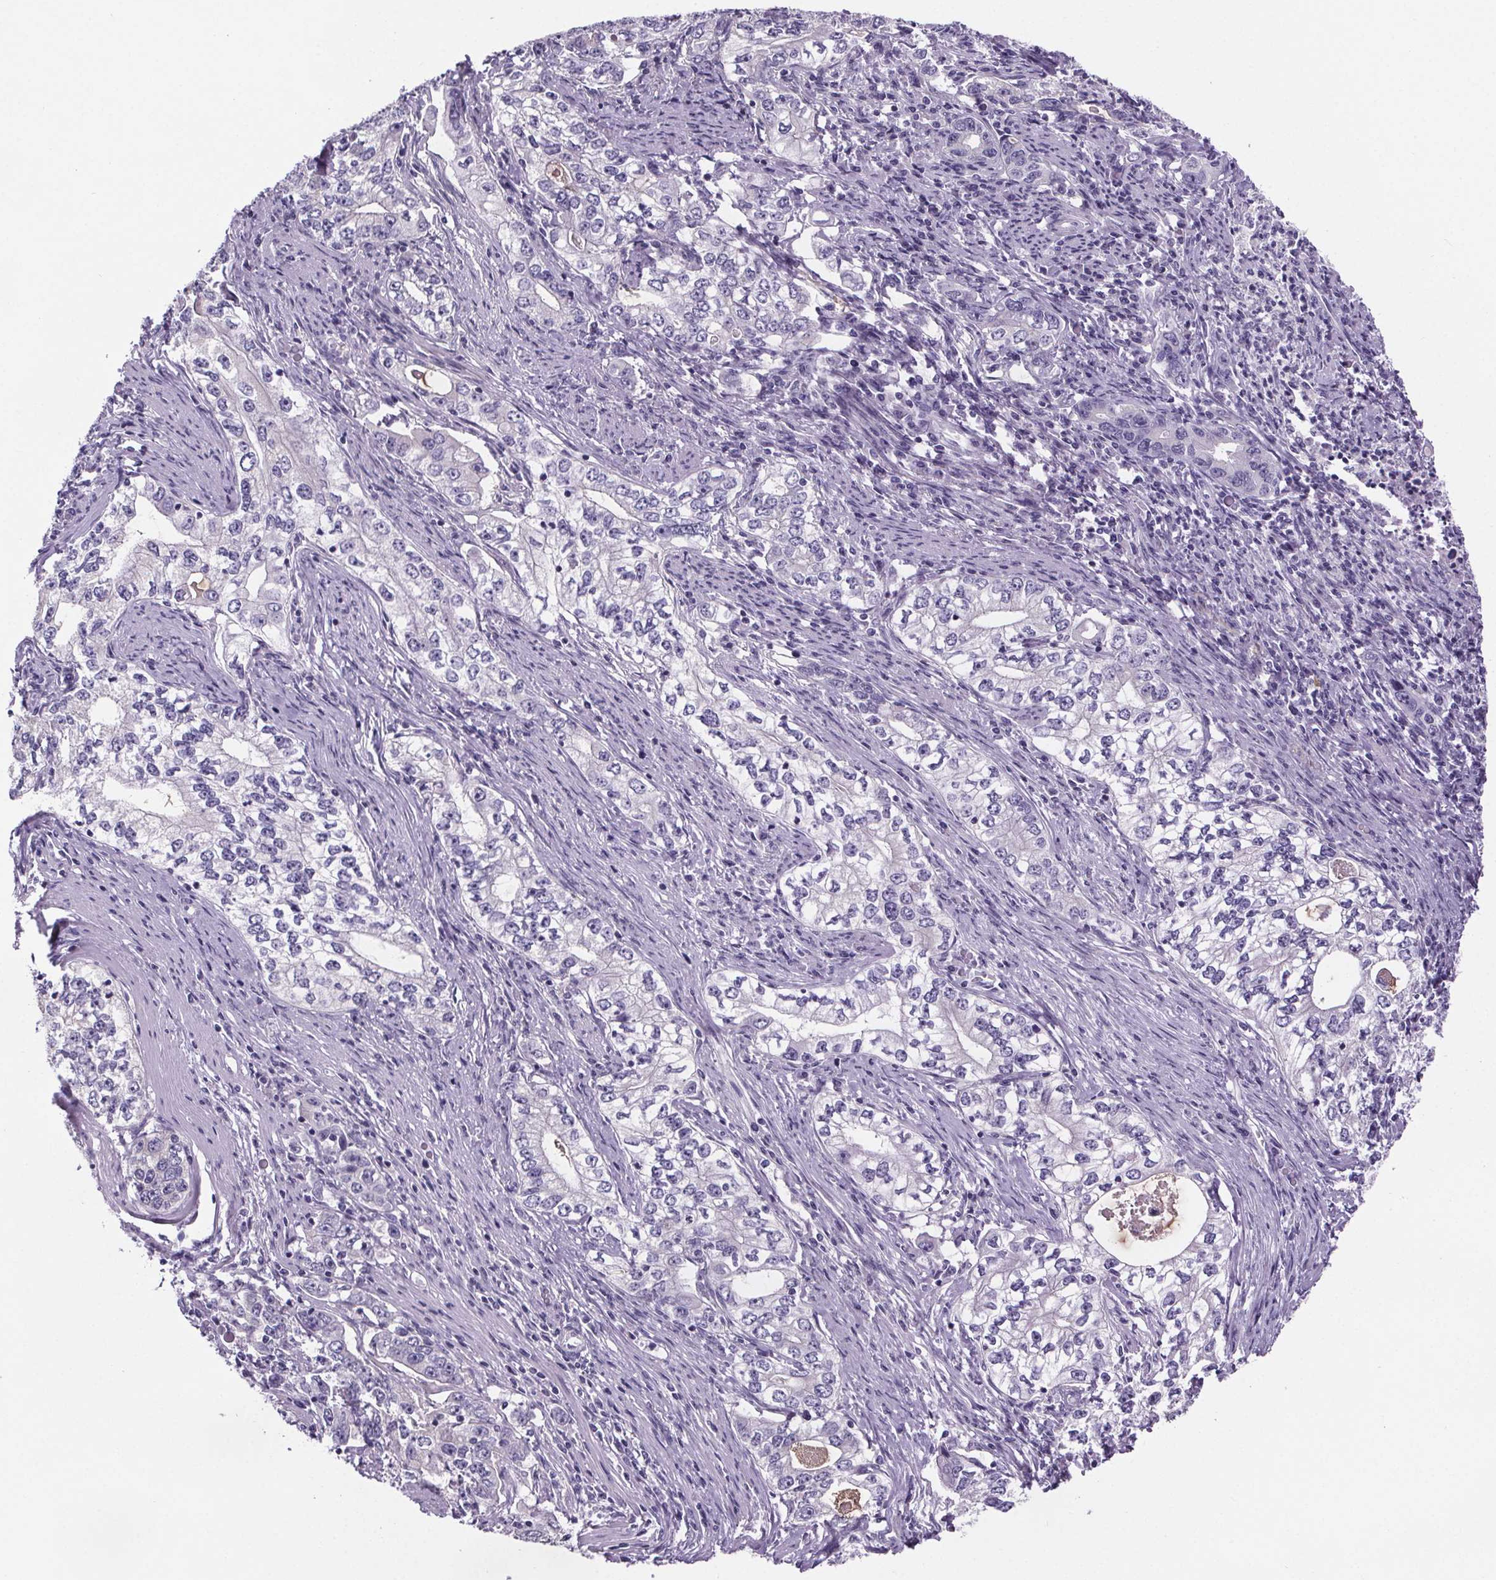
{"staining": {"intensity": "negative", "quantity": "none", "location": "none"}, "tissue": "stomach cancer", "cell_type": "Tumor cells", "image_type": "cancer", "snomed": [{"axis": "morphology", "description": "Adenocarcinoma, NOS"}, {"axis": "topography", "description": "Stomach, lower"}], "caption": "Immunohistochemistry of stomach adenocarcinoma shows no staining in tumor cells.", "gene": "CUBN", "patient": {"sex": "female", "age": 72}}